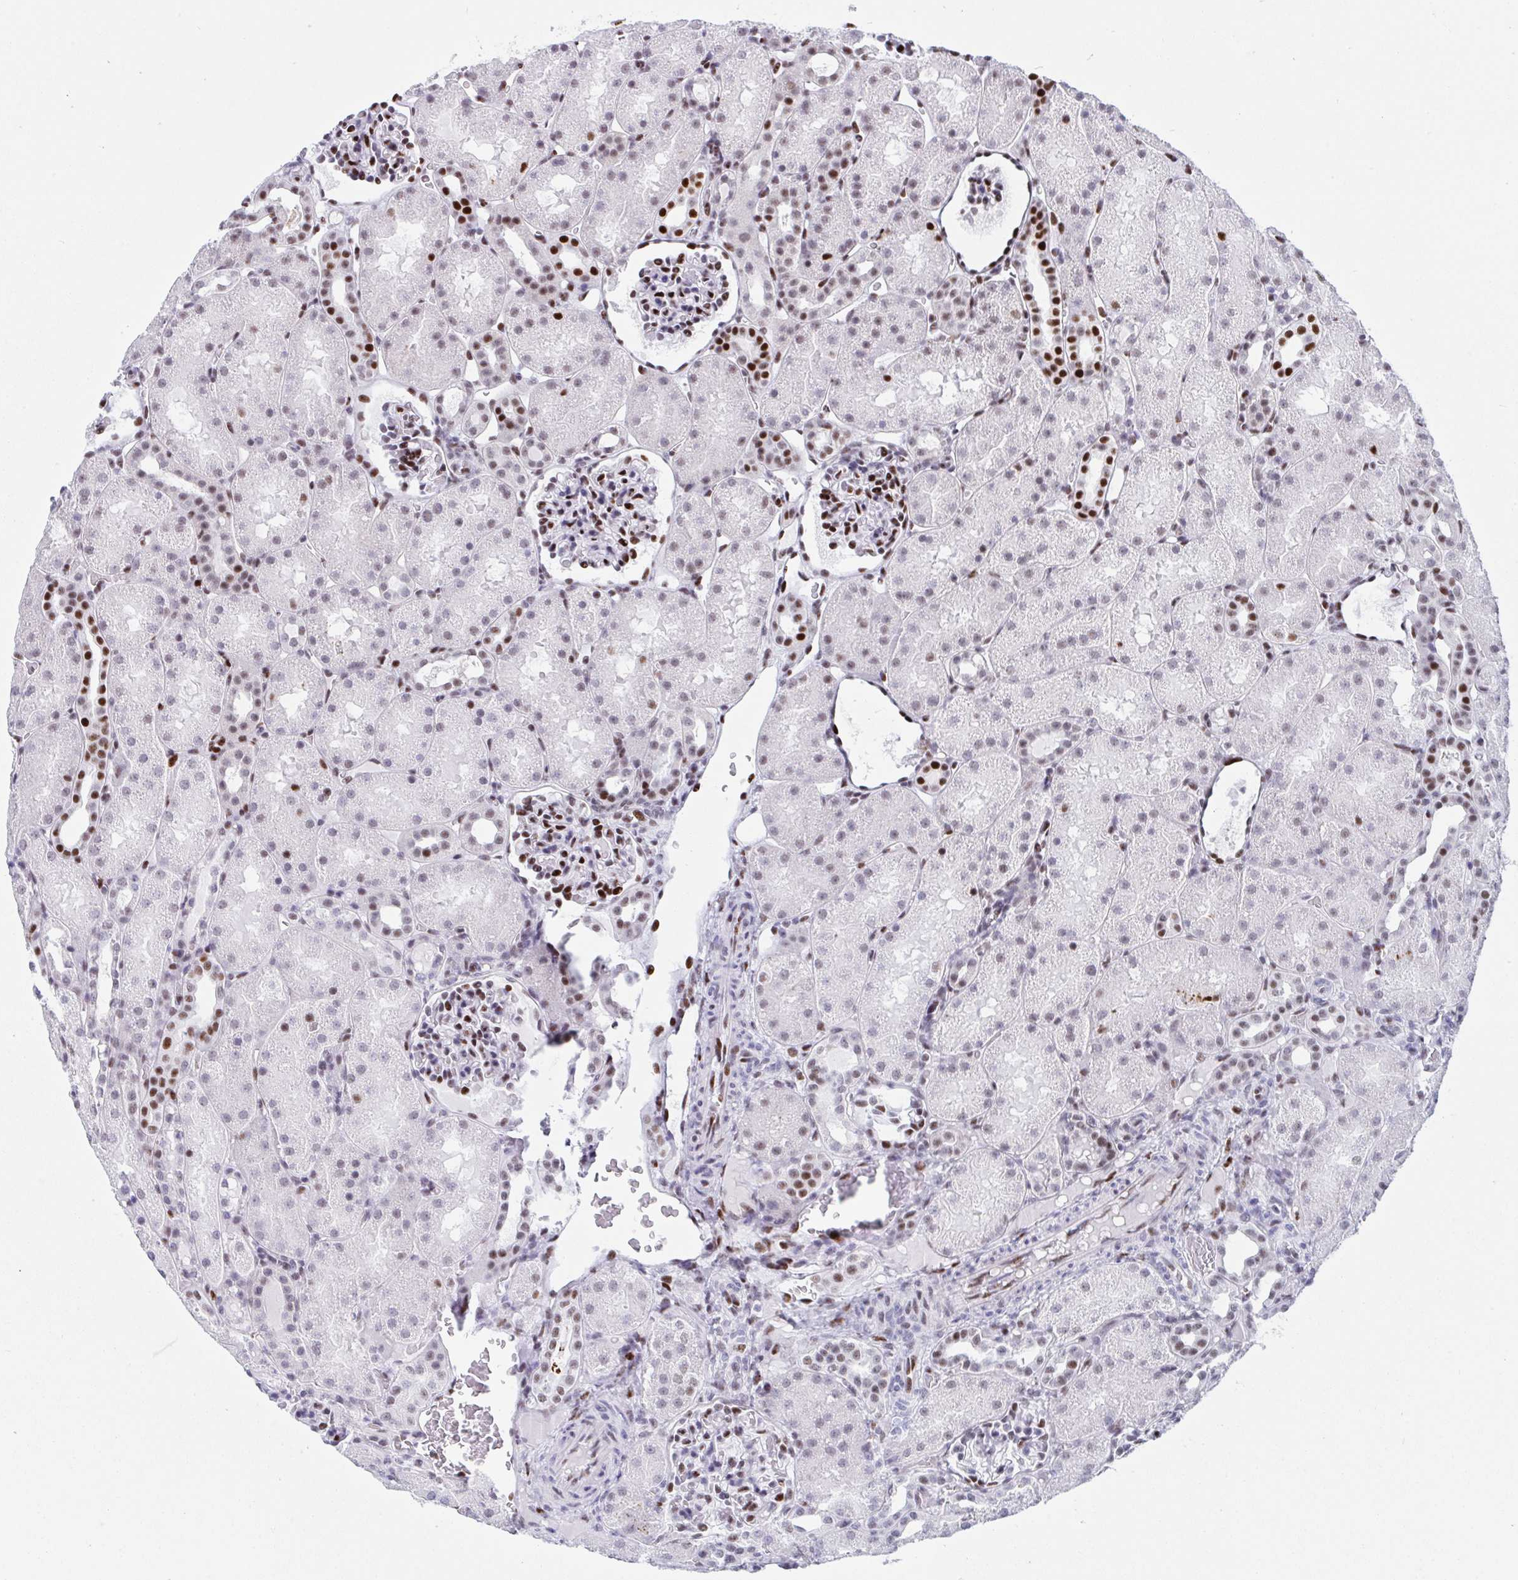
{"staining": {"intensity": "strong", "quantity": "25%-75%", "location": "nuclear"}, "tissue": "kidney", "cell_type": "Cells in glomeruli", "image_type": "normal", "snomed": [{"axis": "morphology", "description": "Normal tissue, NOS"}, {"axis": "topography", "description": "Kidney"}], "caption": "A high amount of strong nuclear expression is appreciated in about 25%-75% of cells in glomeruli in benign kidney.", "gene": "IKZF2", "patient": {"sex": "male", "age": 2}}